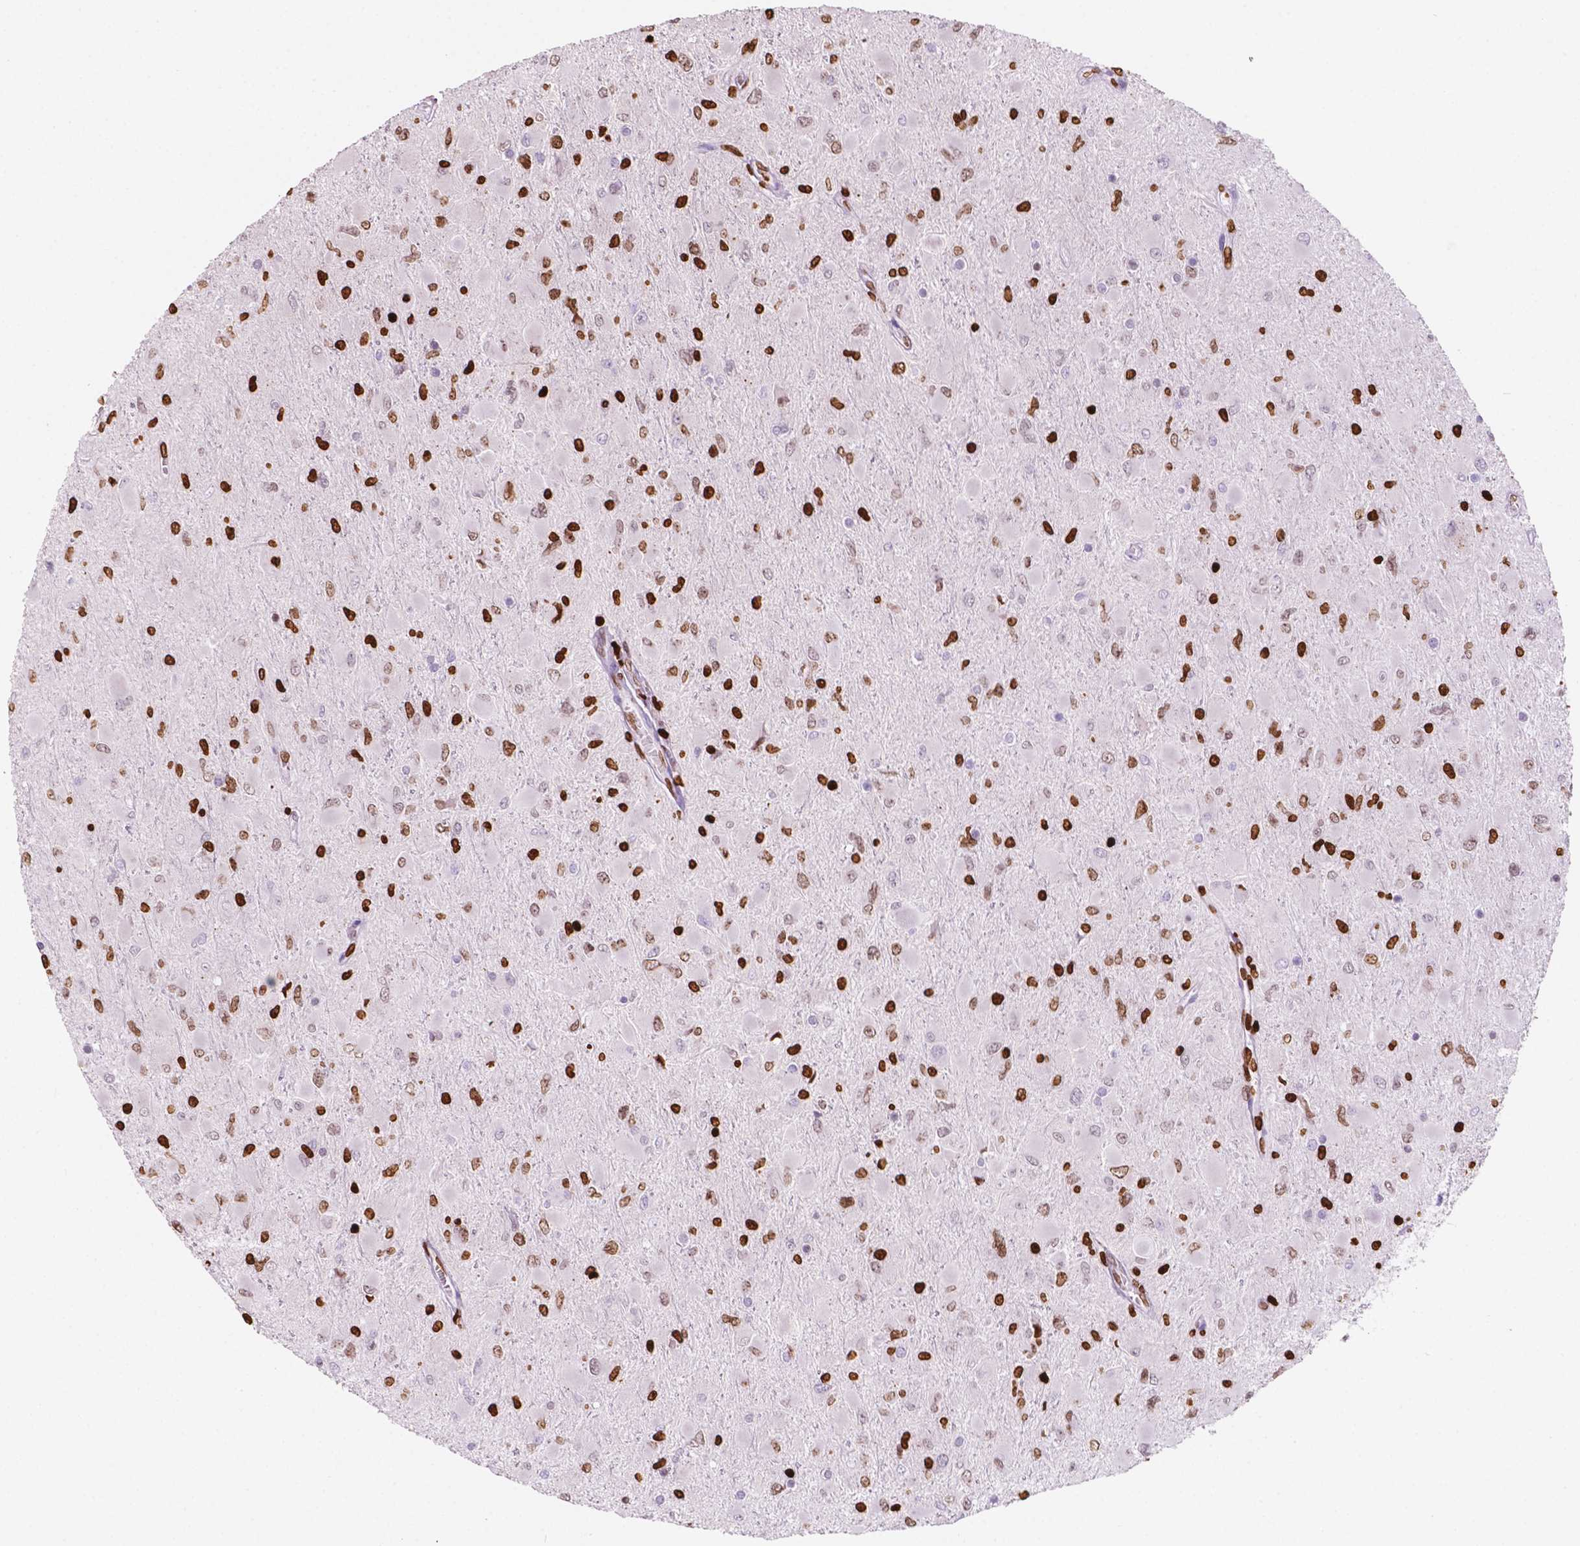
{"staining": {"intensity": "strong", "quantity": "25%-75%", "location": "nuclear"}, "tissue": "glioma", "cell_type": "Tumor cells", "image_type": "cancer", "snomed": [{"axis": "morphology", "description": "Glioma, malignant, High grade"}, {"axis": "topography", "description": "Cerebral cortex"}], "caption": "Approximately 25%-75% of tumor cells in human glioma exhibit strong nuclear protein positivity as visualized by brown immunohistochemical staining.", "gene": "CBY3", "patient": {"sex": "female", "age": 36}}